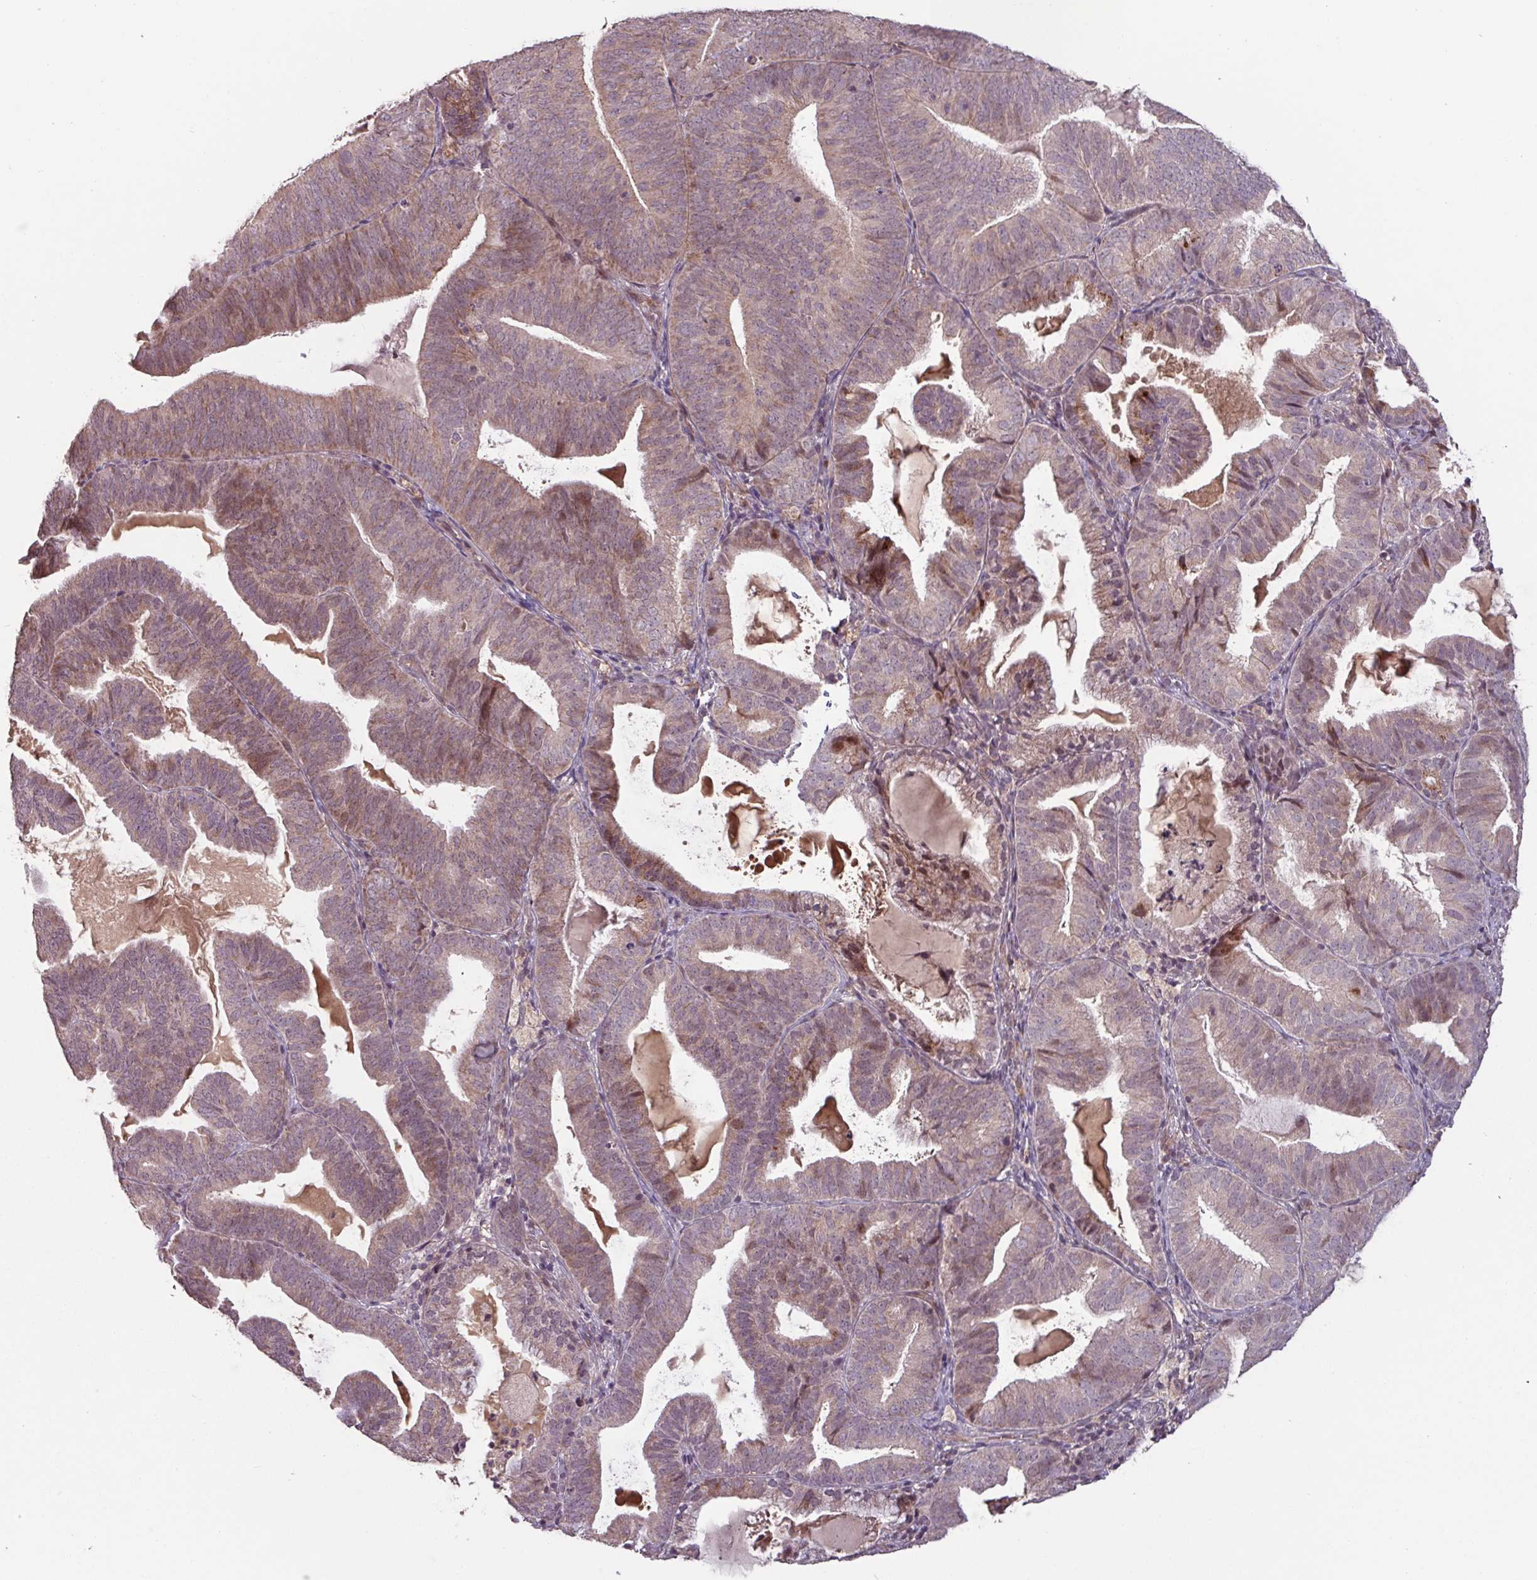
{"staining": {"intensity": "moderate", "quantity": "25%-75%", "location": "cytoplasmic/membranous,nuclear"}, "tissue": "endometrial cancer", "cell_type": "Tumor cells", "image_type": "cancer", "snomed": [{"axis": "morphology", "description": "Adenocarcinoma, NOS"}, {"axis": "topography", "description": "Endometrium"}], "caption": "DAB (3,3'-diaminobenzidine) immunohistochemical staining of endometrial cancer displays moderate cytoplasmic/membranous and nuclear protein expression in about 25%-75% of tumor cells.", "gene": "TMEM88", "patient": {"sex": "female", "age": 80}}